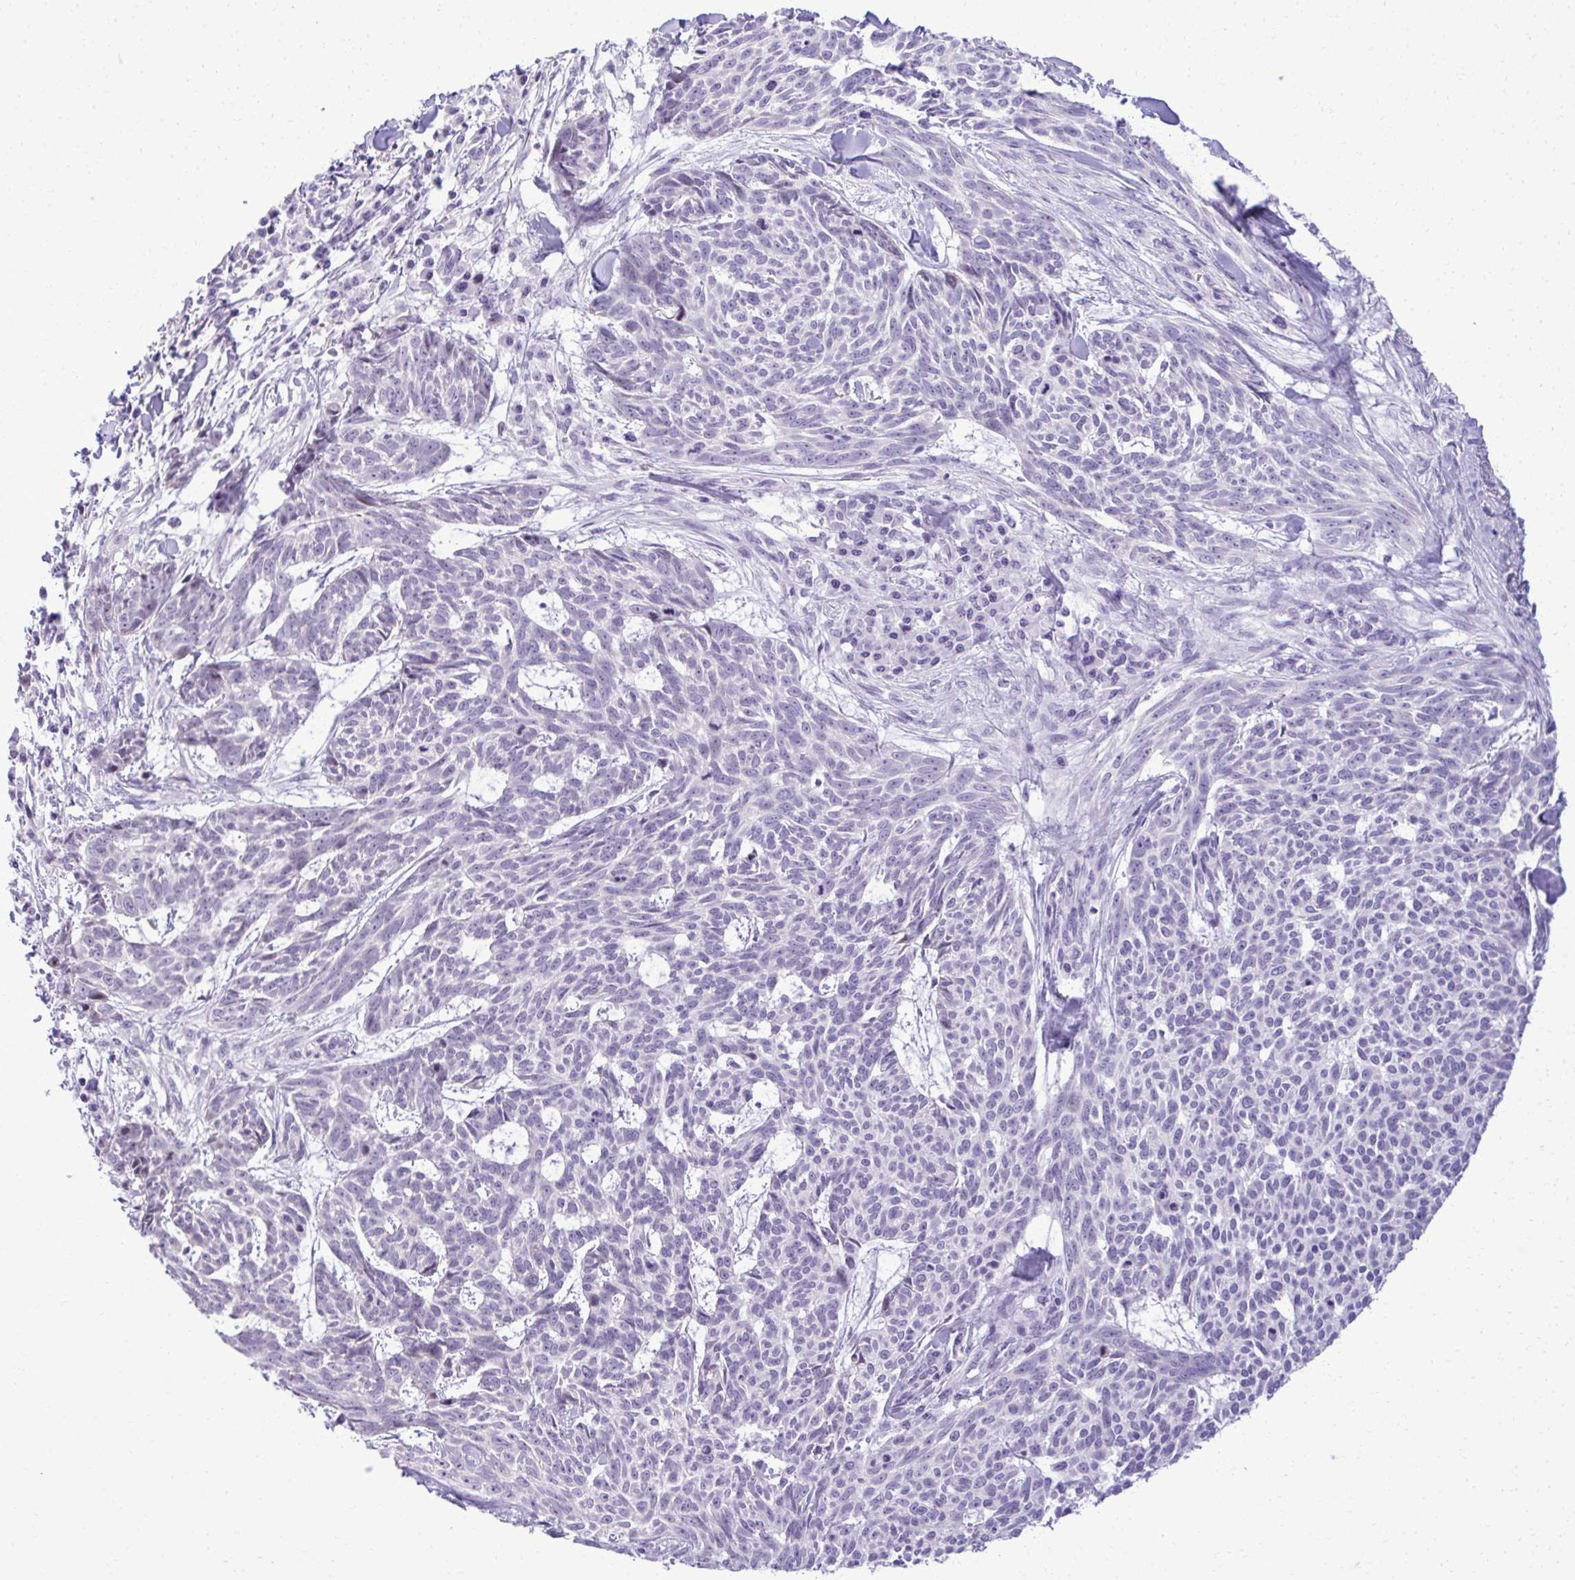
{"staining": {"intensity": "negative", "quantity": "none", "location": "none"}, "tissue": "skin cancer", "cell_type": "Tumor cells", "image_type": "cancer", "snomed": [{"axis": "morphology", "description": "Basal cell carcinoma"}, {"axis": "topography", "description": "Skin"}], "caption": "This is an IHC photomicrograph of basal cell carcinoma (skin). There is no staining in tumor cells.", "gene": "PITPNM3", "patient": {"sex": "female", "age": 93}}